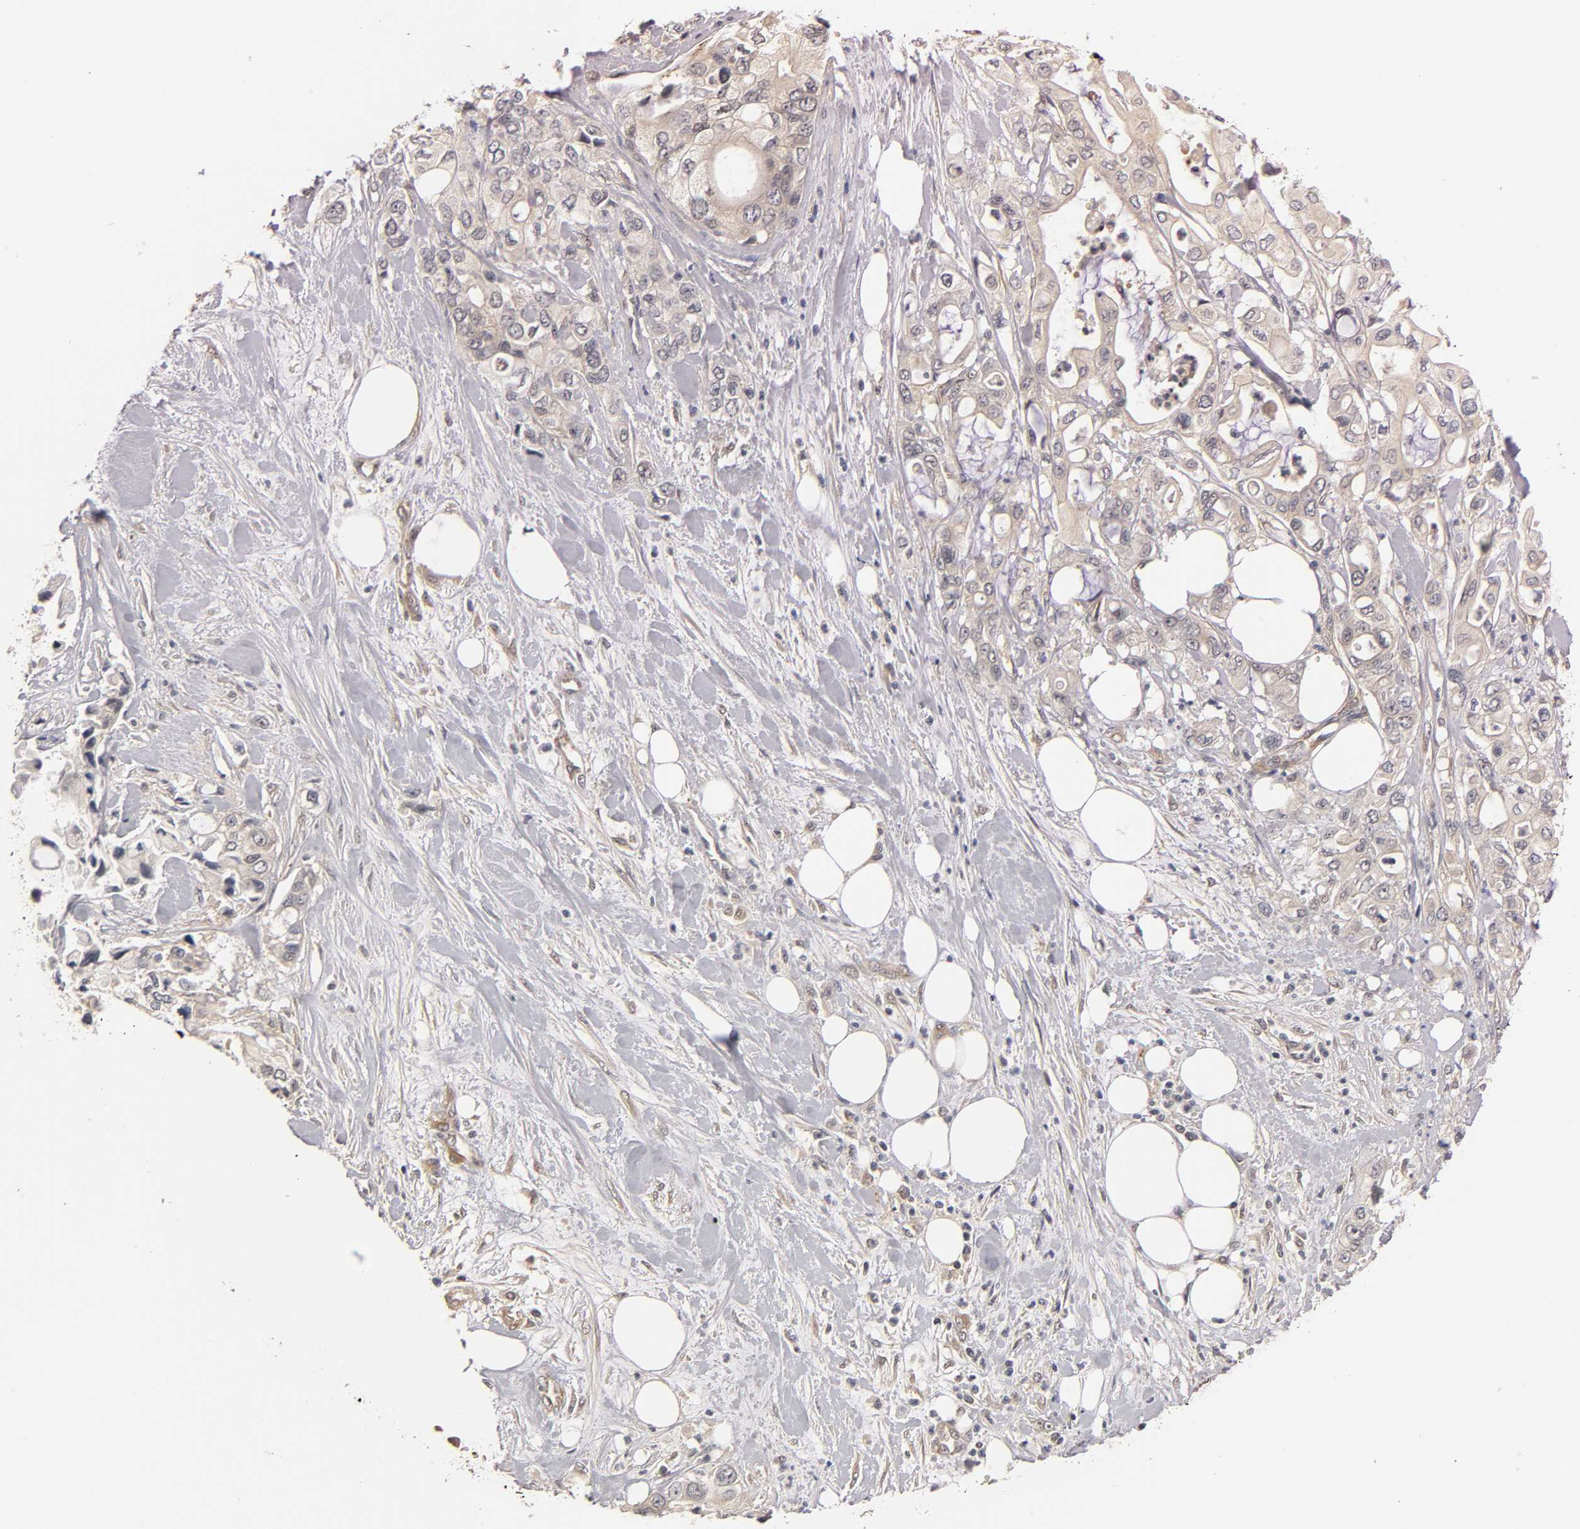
{"staining": {"intensity": "negative", "quantity": "none", "location": "none"}, "tissue": "pancreatic cancer", "cell_type": "Tumor cells", "image_type": "cancer", "snomed": [{"axis": "morphology", "description": "Adenocarcinoma, NOS"}, {"axis": "topography", "description": "Pancreas"}], "caption": "A histopathology image of human pancreatic cancer is negative for staining in tumor cells.", "gene": "PDE5A", "patient": {"sex": "male", "age": 70}}